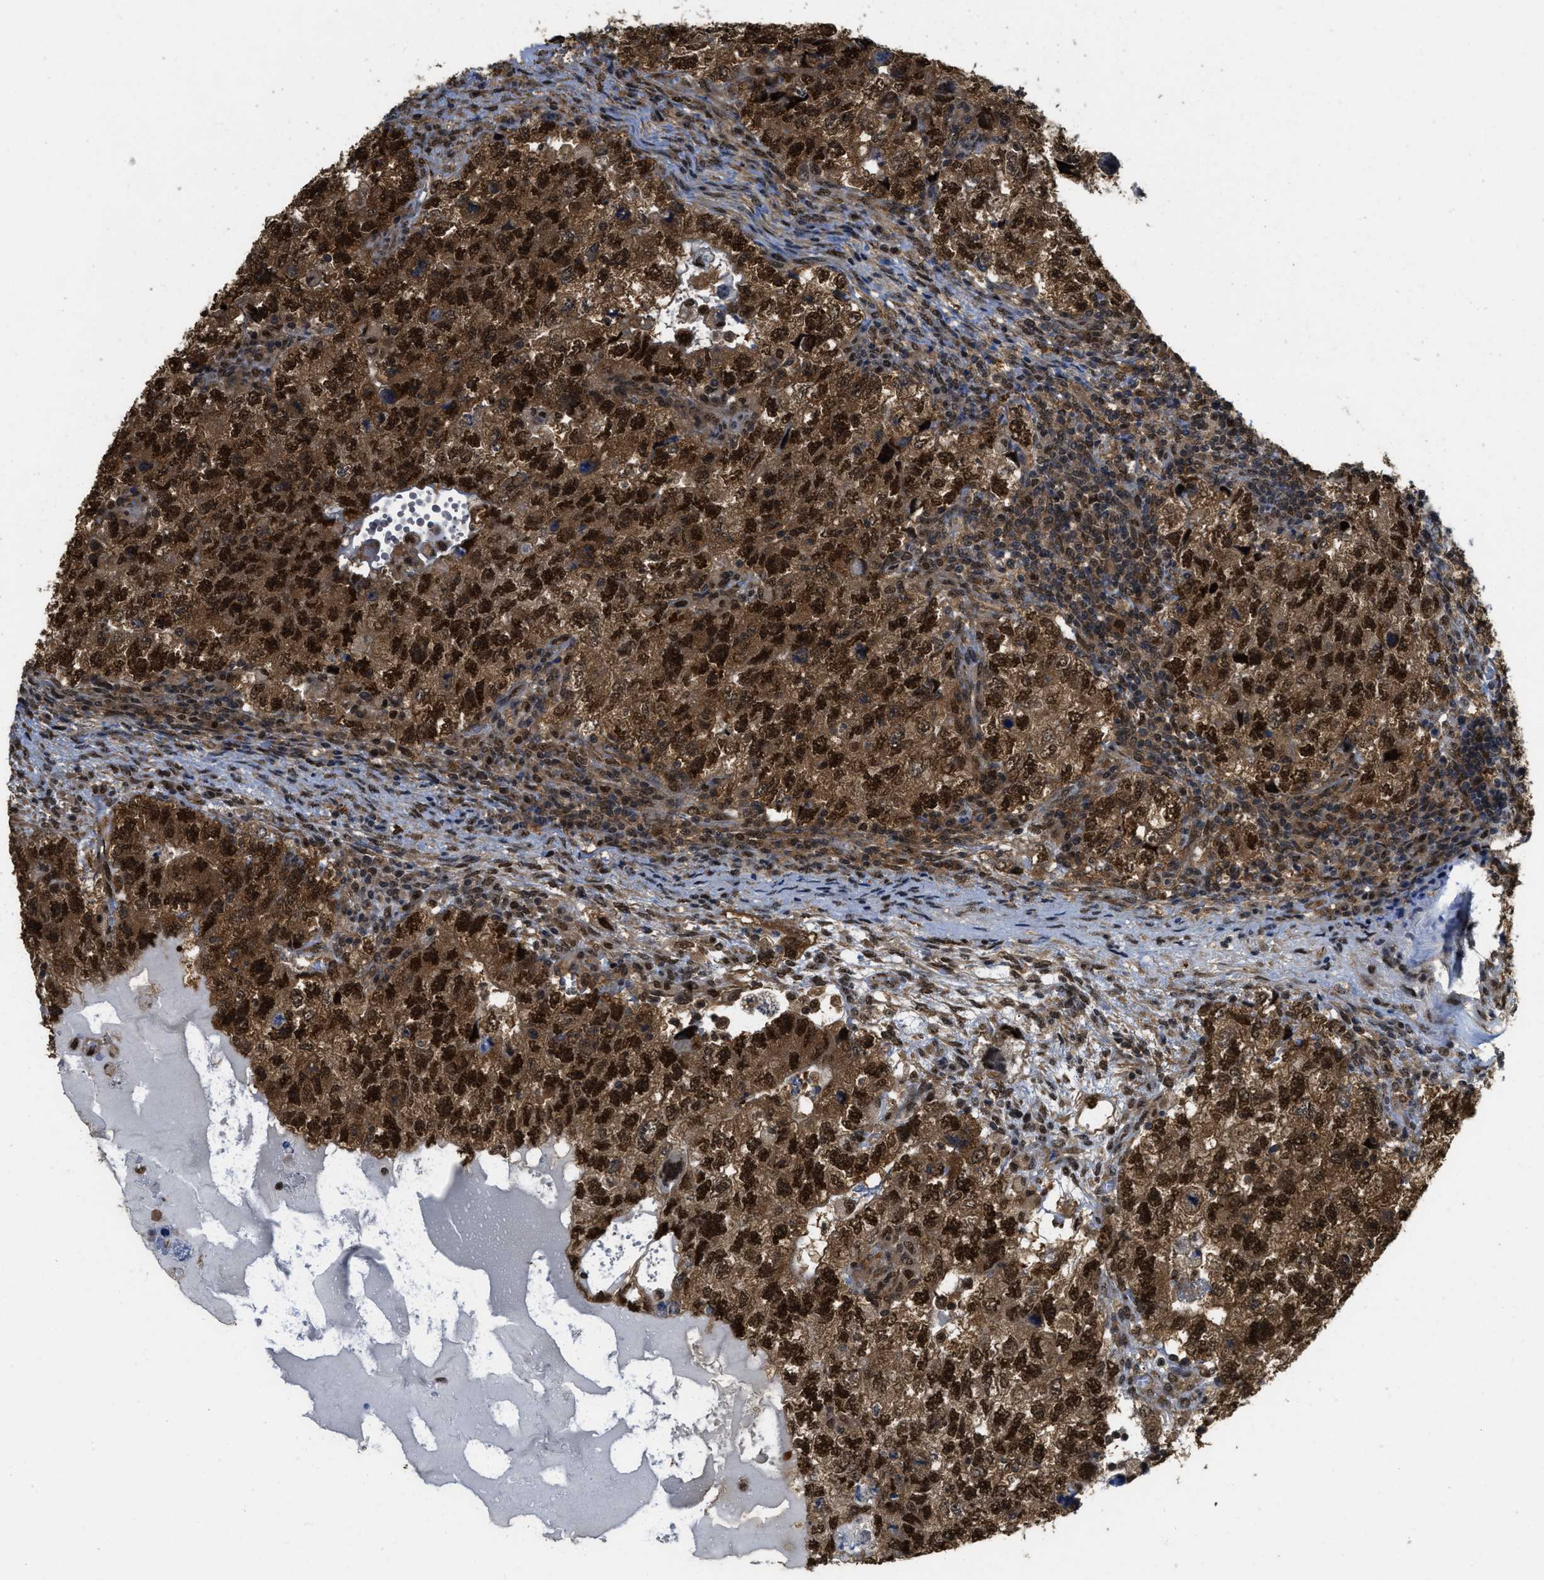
{"staining": {"intensity": "strong", "quantity": ">75%", "location": "cytoplasmic/membranous,nuclear"}, "tissue": "testis cancer", "cell_type": "Tumor cells", "image_type": "cancer", "snomed": [{"axis": "morphology", "description": "Carcinoma, Embryonal, NOS"}, {"axis": "topography", "description": "Testis"}], "caption": "Embryonal carcinoma (testis) was stained to show a protein in brown. There is high levels of strong cytoplasmic/membranous and nuclear positivity in approximately >75% of tumor cells.", "gene": "PSMC5", "patient": {"sex": "male", "age": 36}}